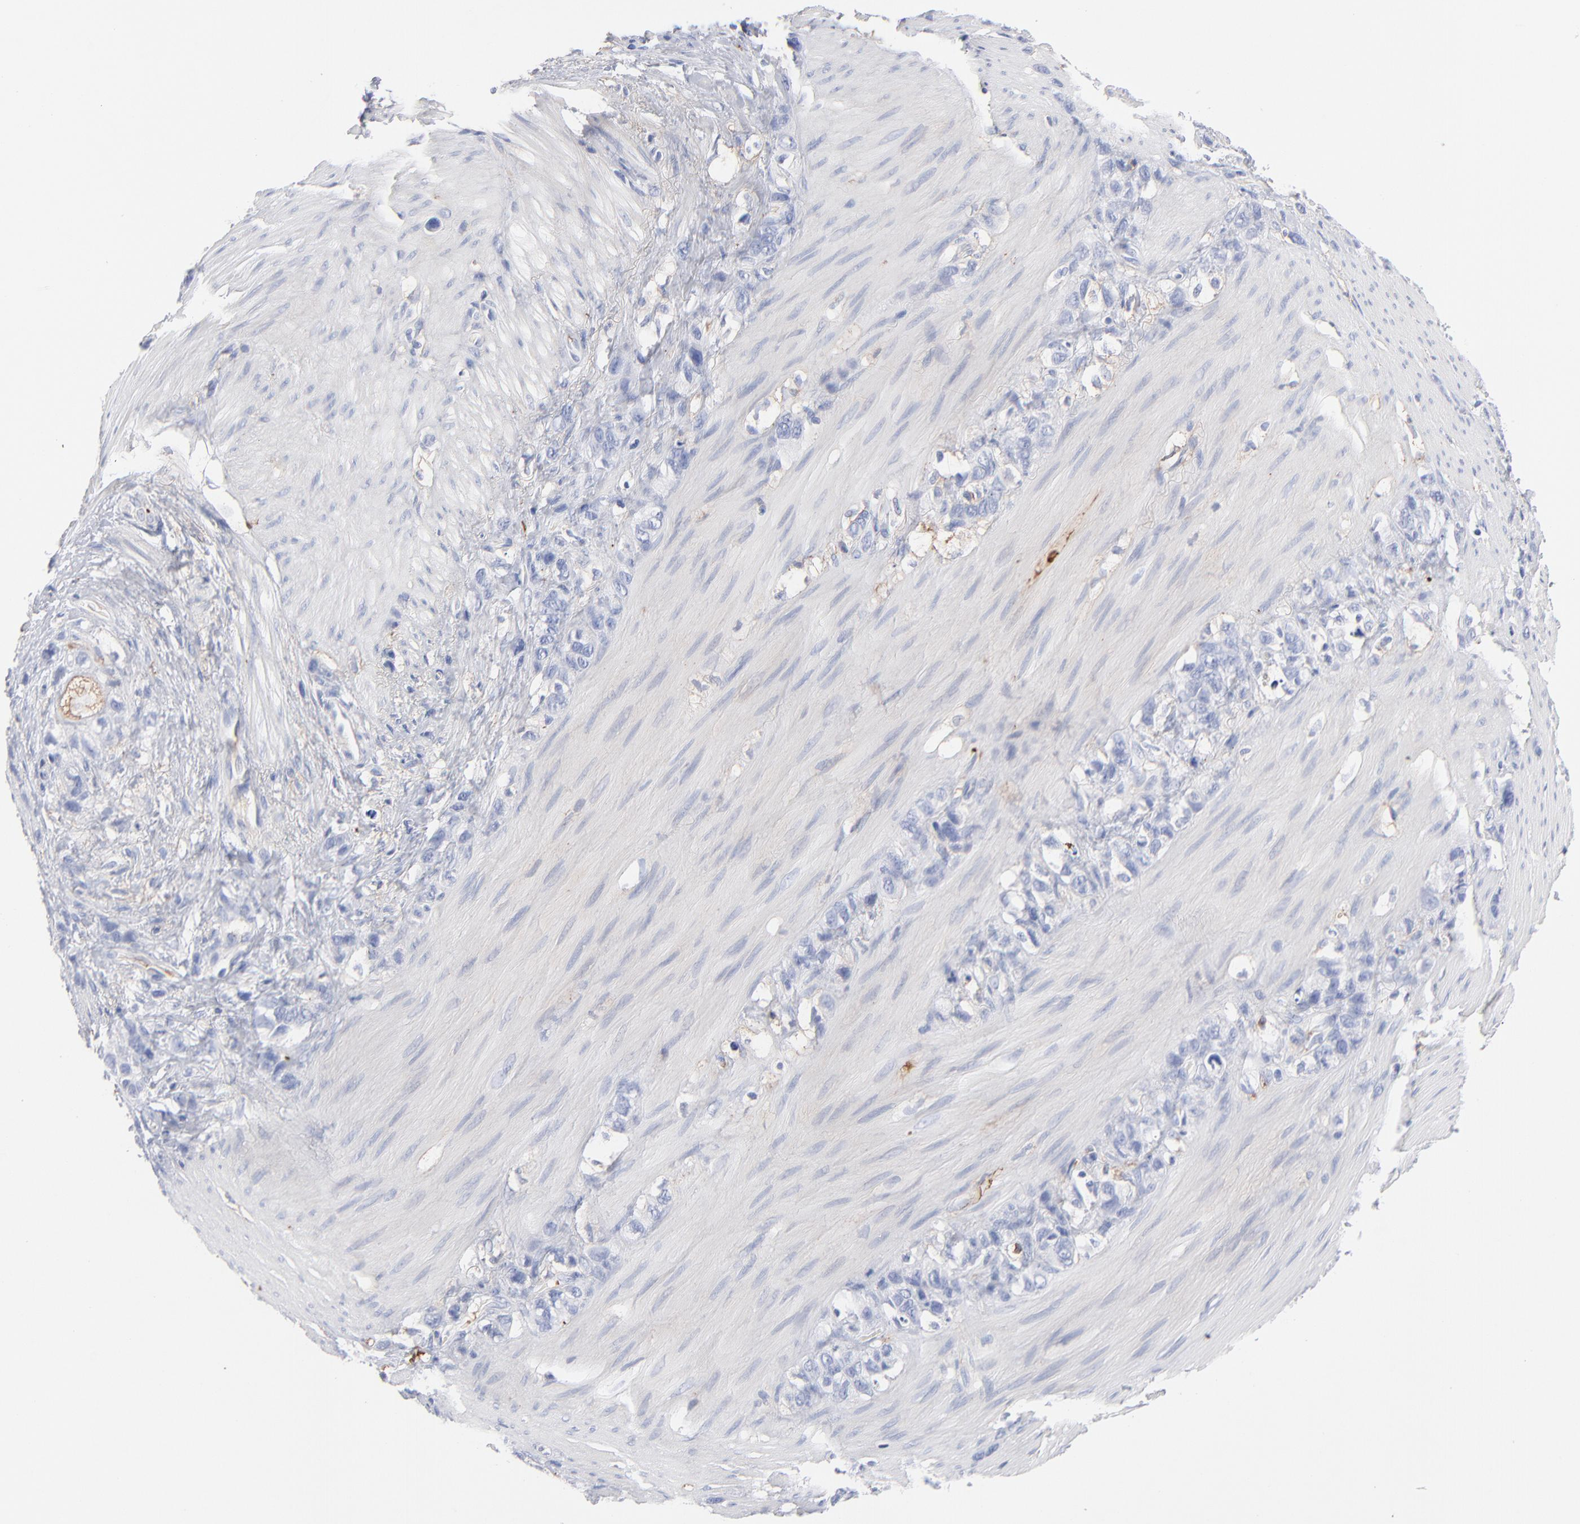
{"staining": {"intensity": "negative", "quantity": "none", "location": "none"}, "tissue": "stomach cancer", "cell_type": "Tumor cells", "image_type": "cancer", "snomed": [{"axis": "morphology", "description": "Normal tissue, NOS"}, {"axis": "morphology", "description": "Adenocarcinoma, NOS"}, {"axis": "morphology", "description": "Adenocarcinoma, High grade"}, {"axis": "topography", "description": "Stomach, upper"}, {"axis": "topography", "description": "Stomach"}], "caption": "This is an immunohistochemistry (IHC) photomicrograph of human adenocarcinoma (high-grade) (stomach). There is no staining in tumor cells.", "gene": "APOH", "patient": {"sex": "female", "age": 65}}